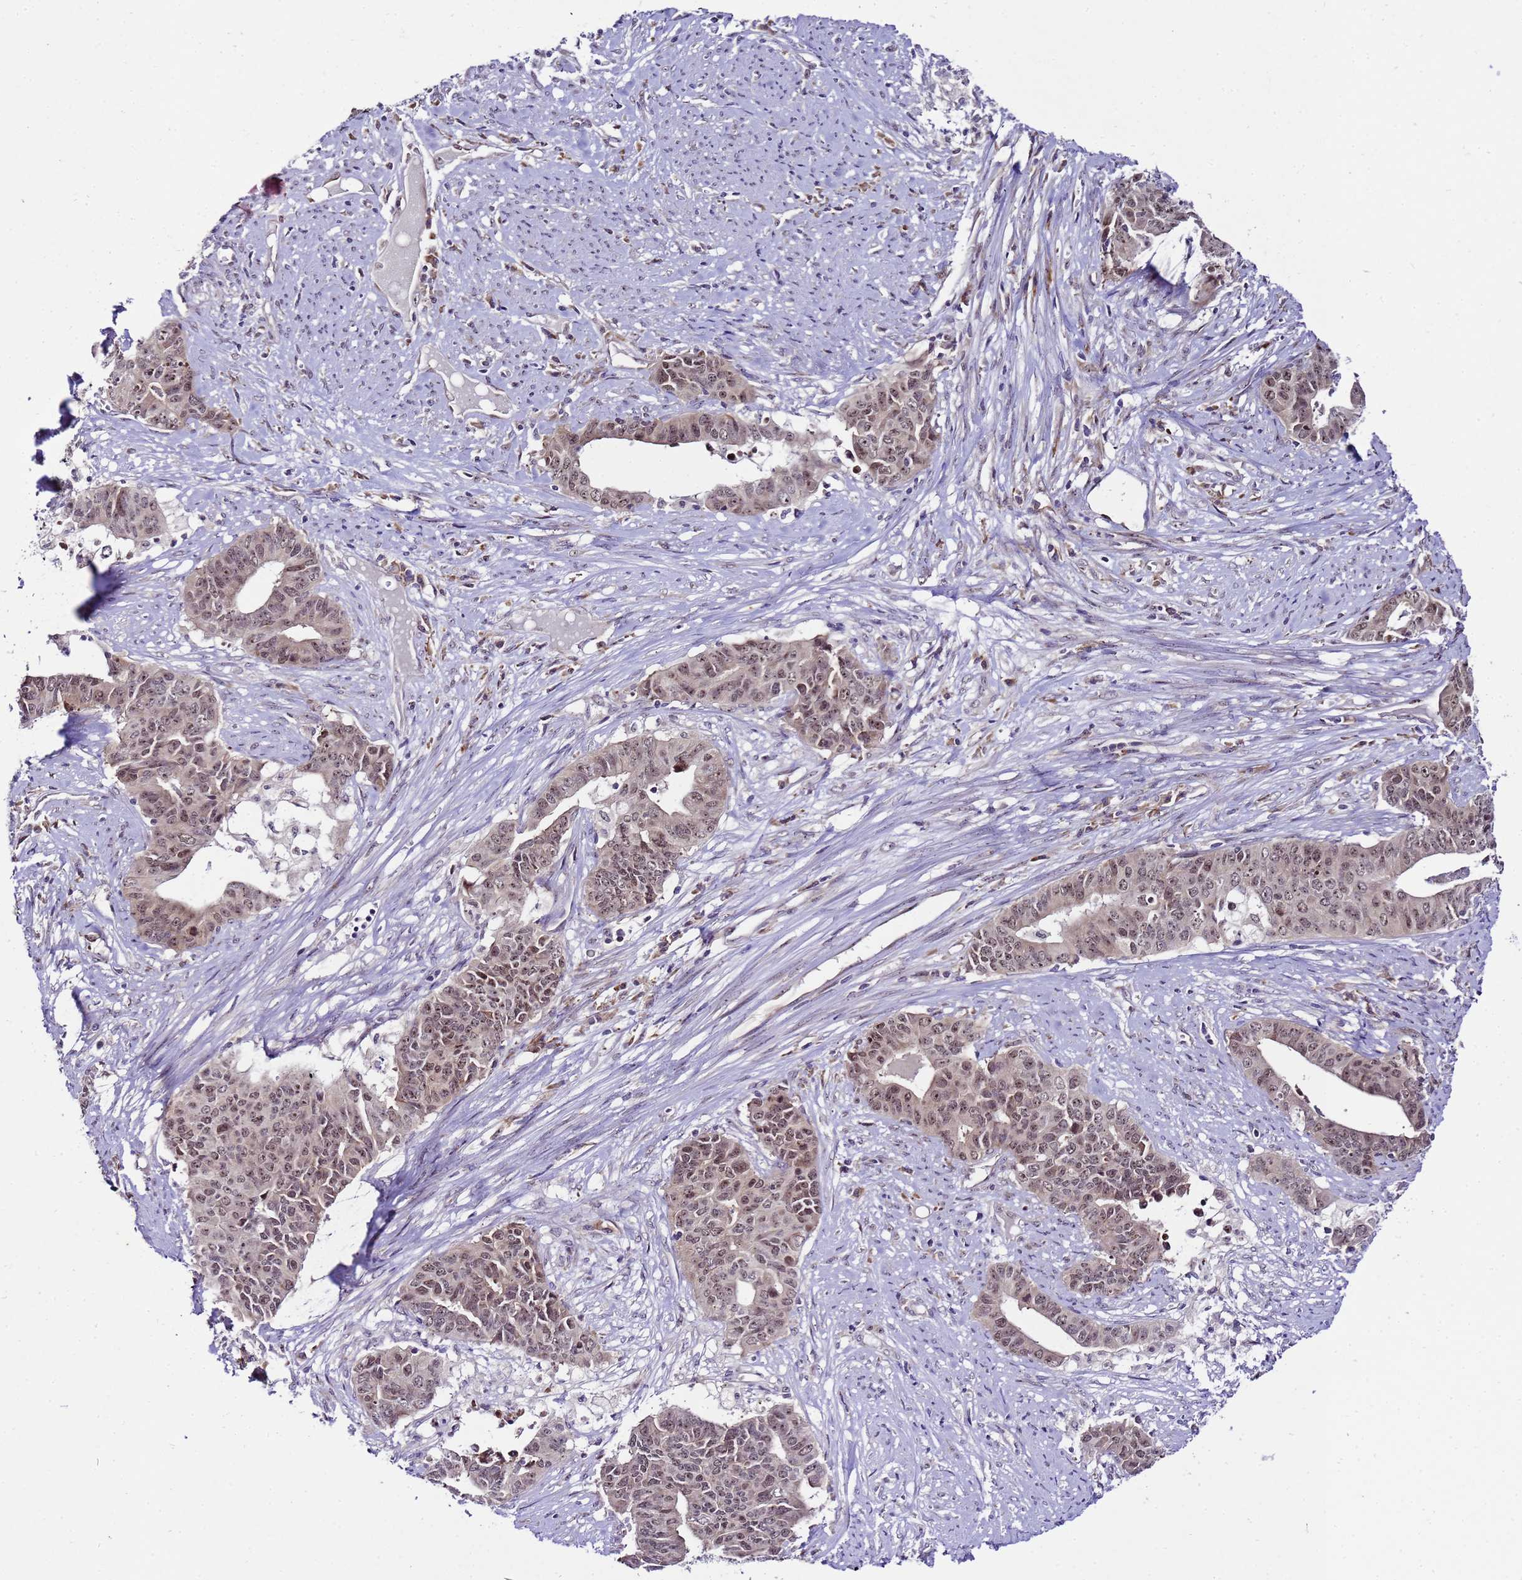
{"staining": {"intensity": "weak", "quantity": ">75%", "location": "nuclear"}, "tissue": "endometrial cancer", "cell_type": "Tumor cells", "image_type": "cancer", "snomed": [{"axis": "morphology", "description": "Adenocarcinoma, NOS"}, {"axis": "topography", "description": "Endometrium"}], "caption": "An image of human endometrial cancer stained for a protein reveals weak nuclear brown staining in tumor cells.", "gene": "SLX4IP", "patient": {"sex": "female", "age": 59}}